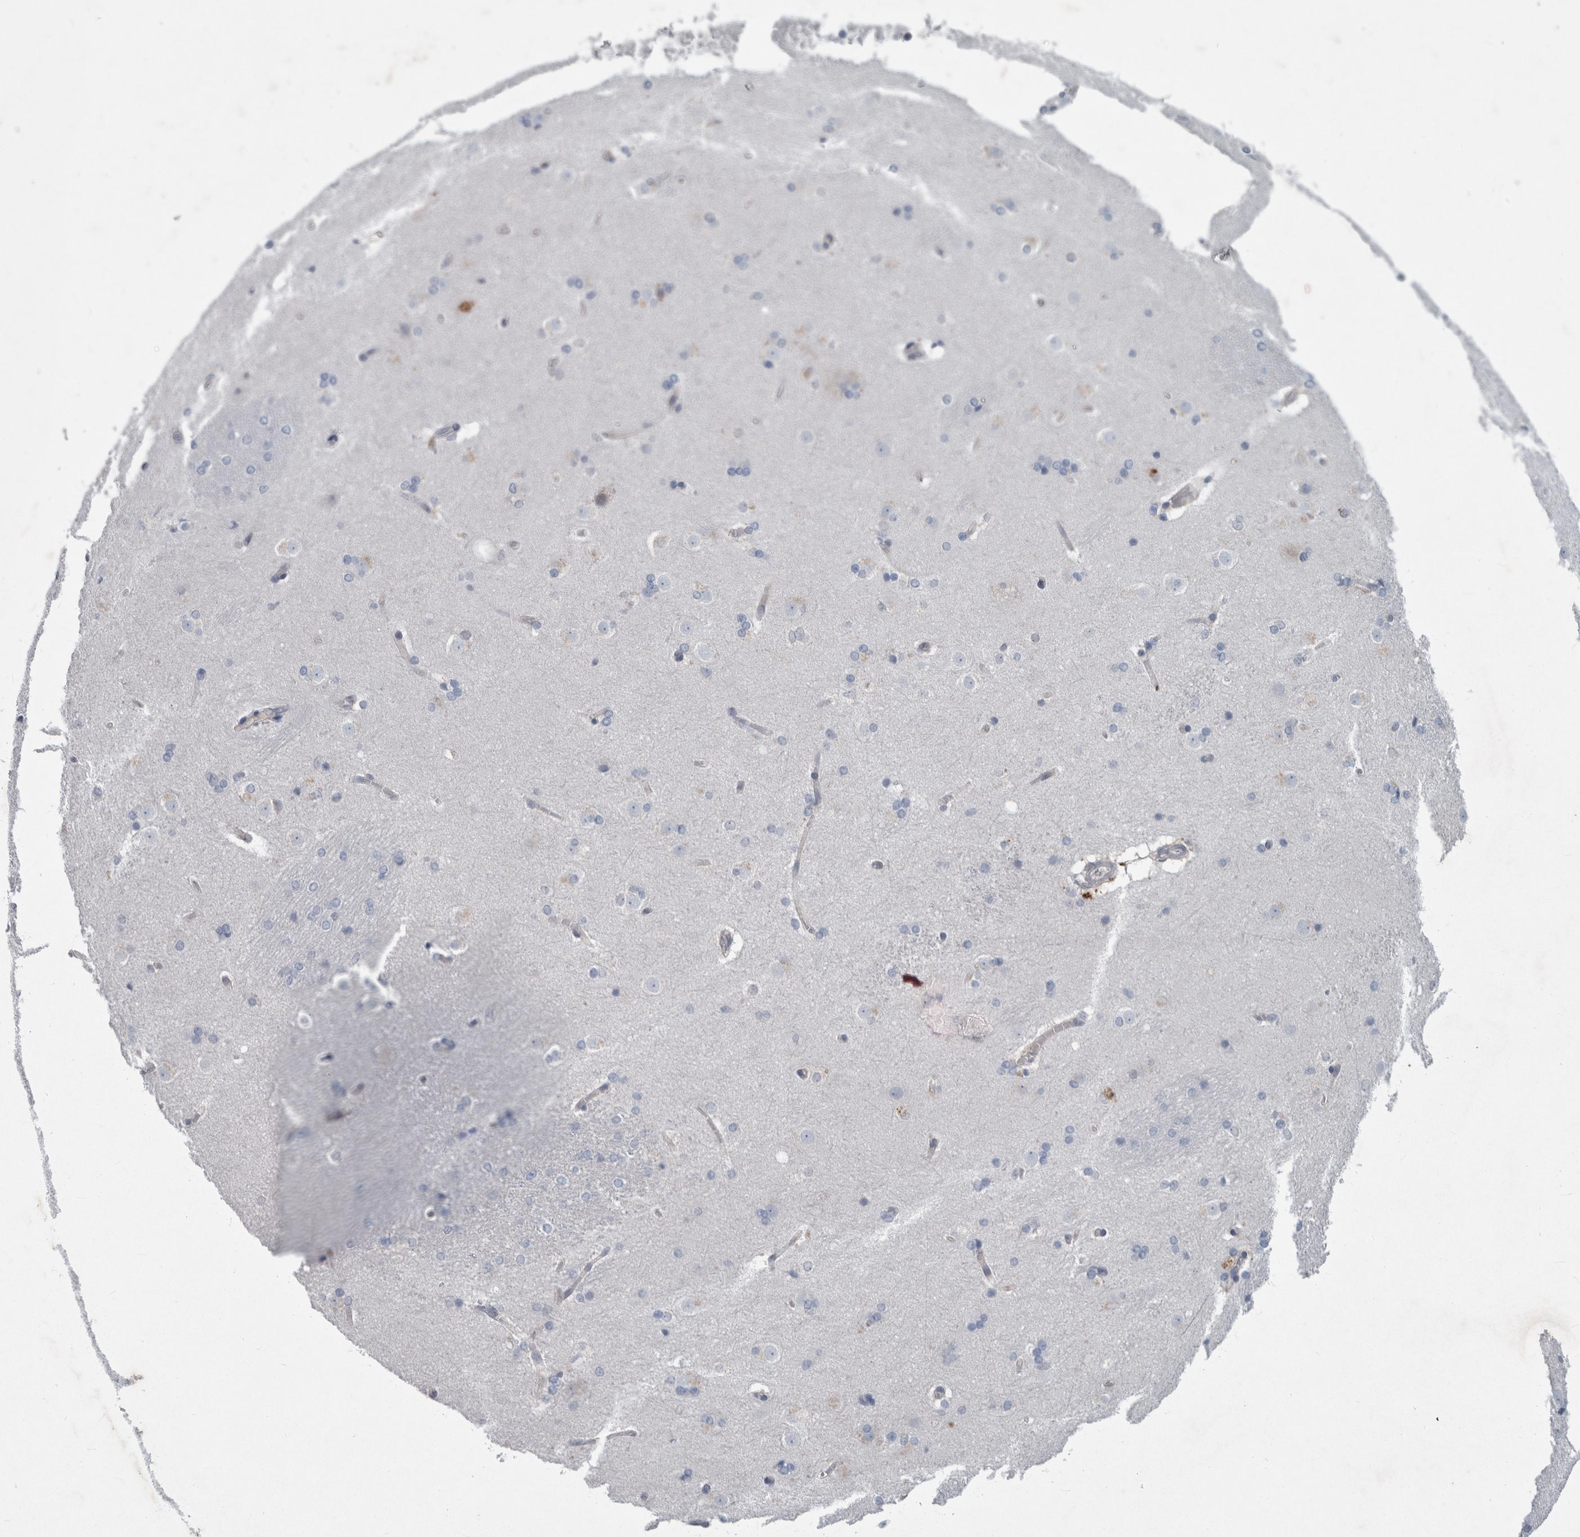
{"staining": {"intensity": "moderate", "quantity": "<25%", "location": "cytoplasmic/membranous"}, "tissue": "caudate", "cell_type": "Glial cells", "image_type": "normal", "snomed": [{"axis": "morphology", "description": "Normal tissue, NOS"}, {"axis": "topography", "description": "Lateral ventricle wall"}], "caption": "IHC (DAB (3,3'-diaminobenzidine)) staining of benign human caudate demonstrates moderate cytoplasmic/membranous protein staining in about <25% of glial cells.", "gene": "FAM83H", "patient": {"sex": "female", "age": 19}}